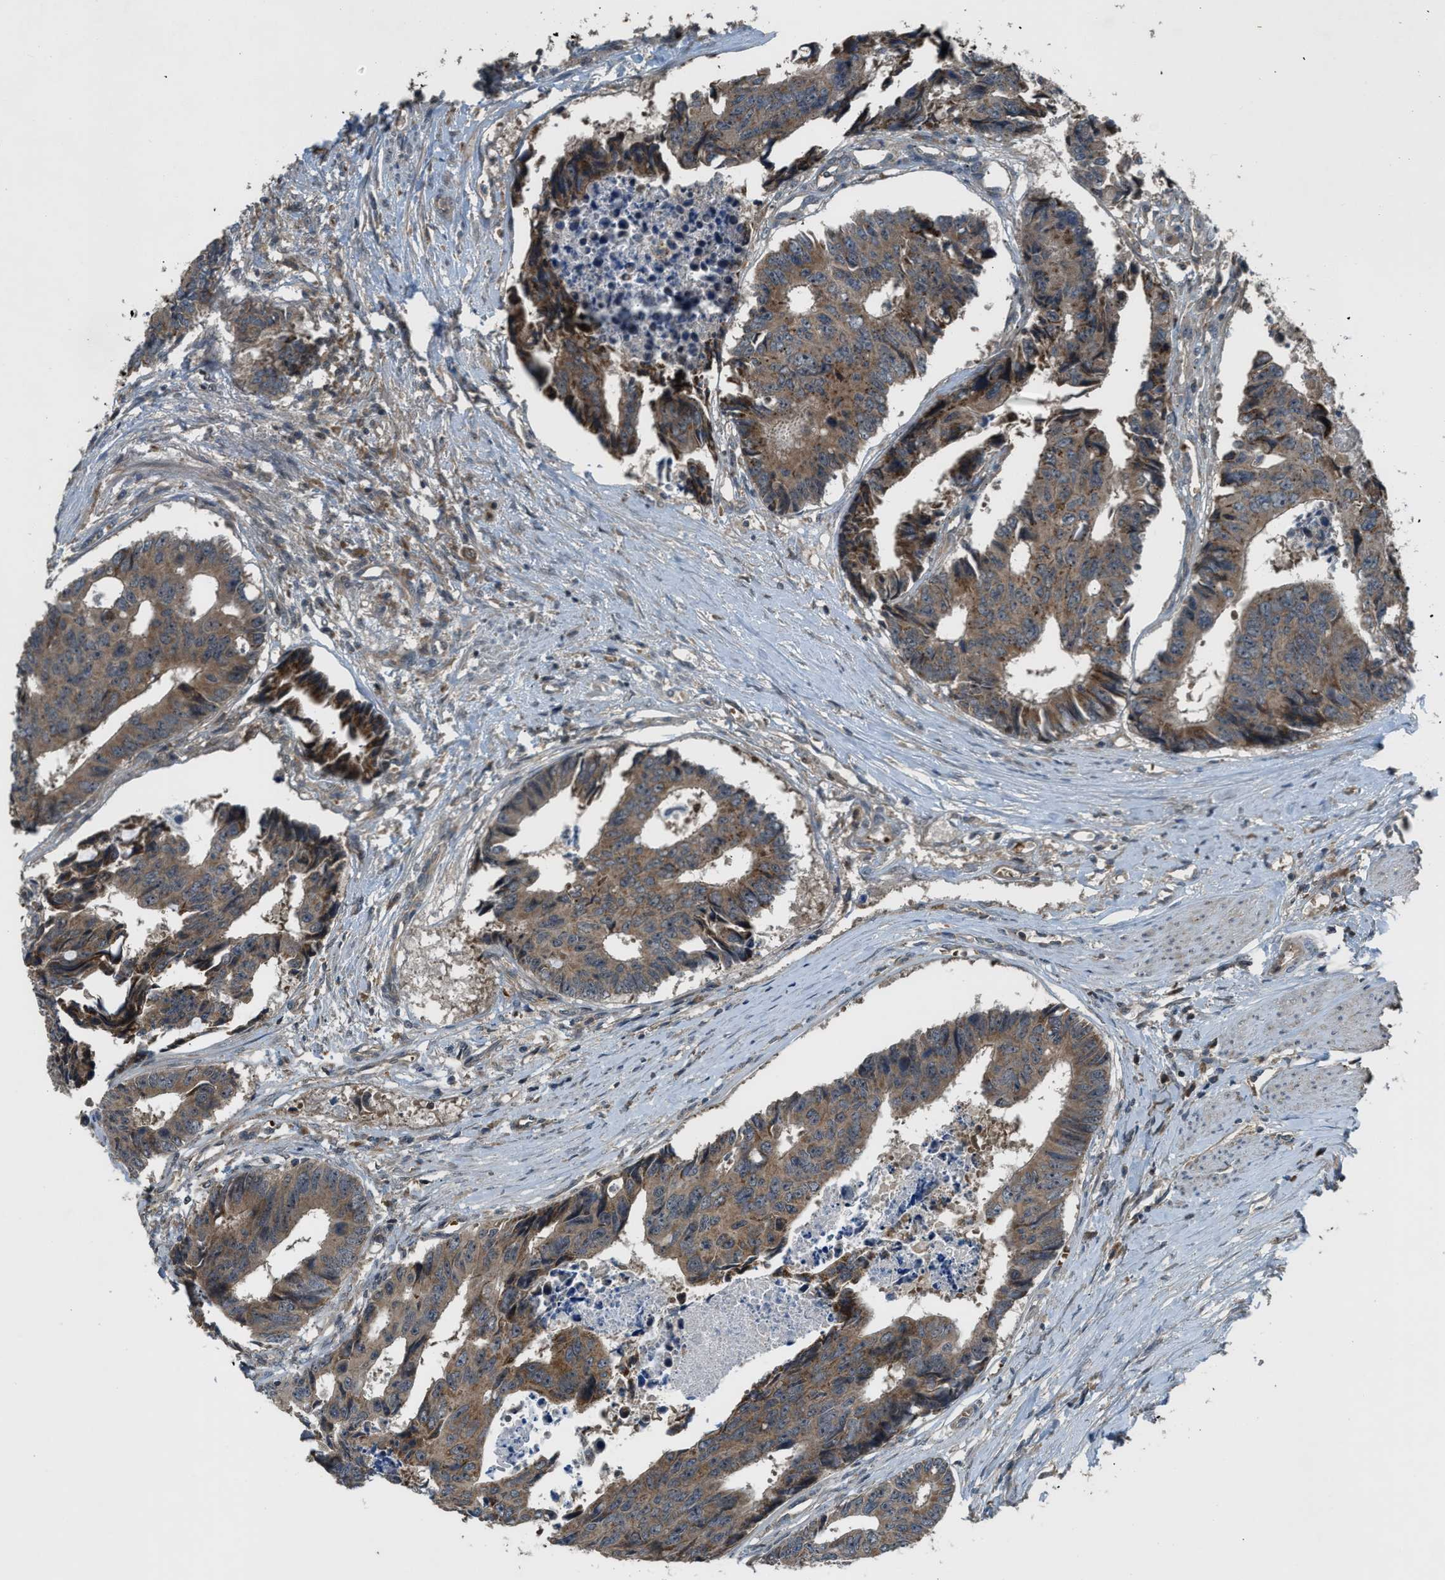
{"staining": {"intensity": "moderate", "quantity": ">75%", "location": "cytoplasmic/membranous"}, "tissue": "colorectal cancer", "cell_type": "Tumor cells", "image_type": "cancer", "snomed": [{"axis": "morphology", "description": "Adenocarcinoma, NOS"}, {"axis": "topography", "description": "Rectum"}], "caption": "IHC histopathology image of neoplastic tissue: adenocarcinoma (colorectal) stained using IHC reveals medium levels of moderate protein expression localized specifically in the cytoplasmic/membranous of tumor cells, appearing as a cytoplasmic/membranous brown color.", "gene": "ZNF71", "patient": {"sex": "male", "age": 84}}